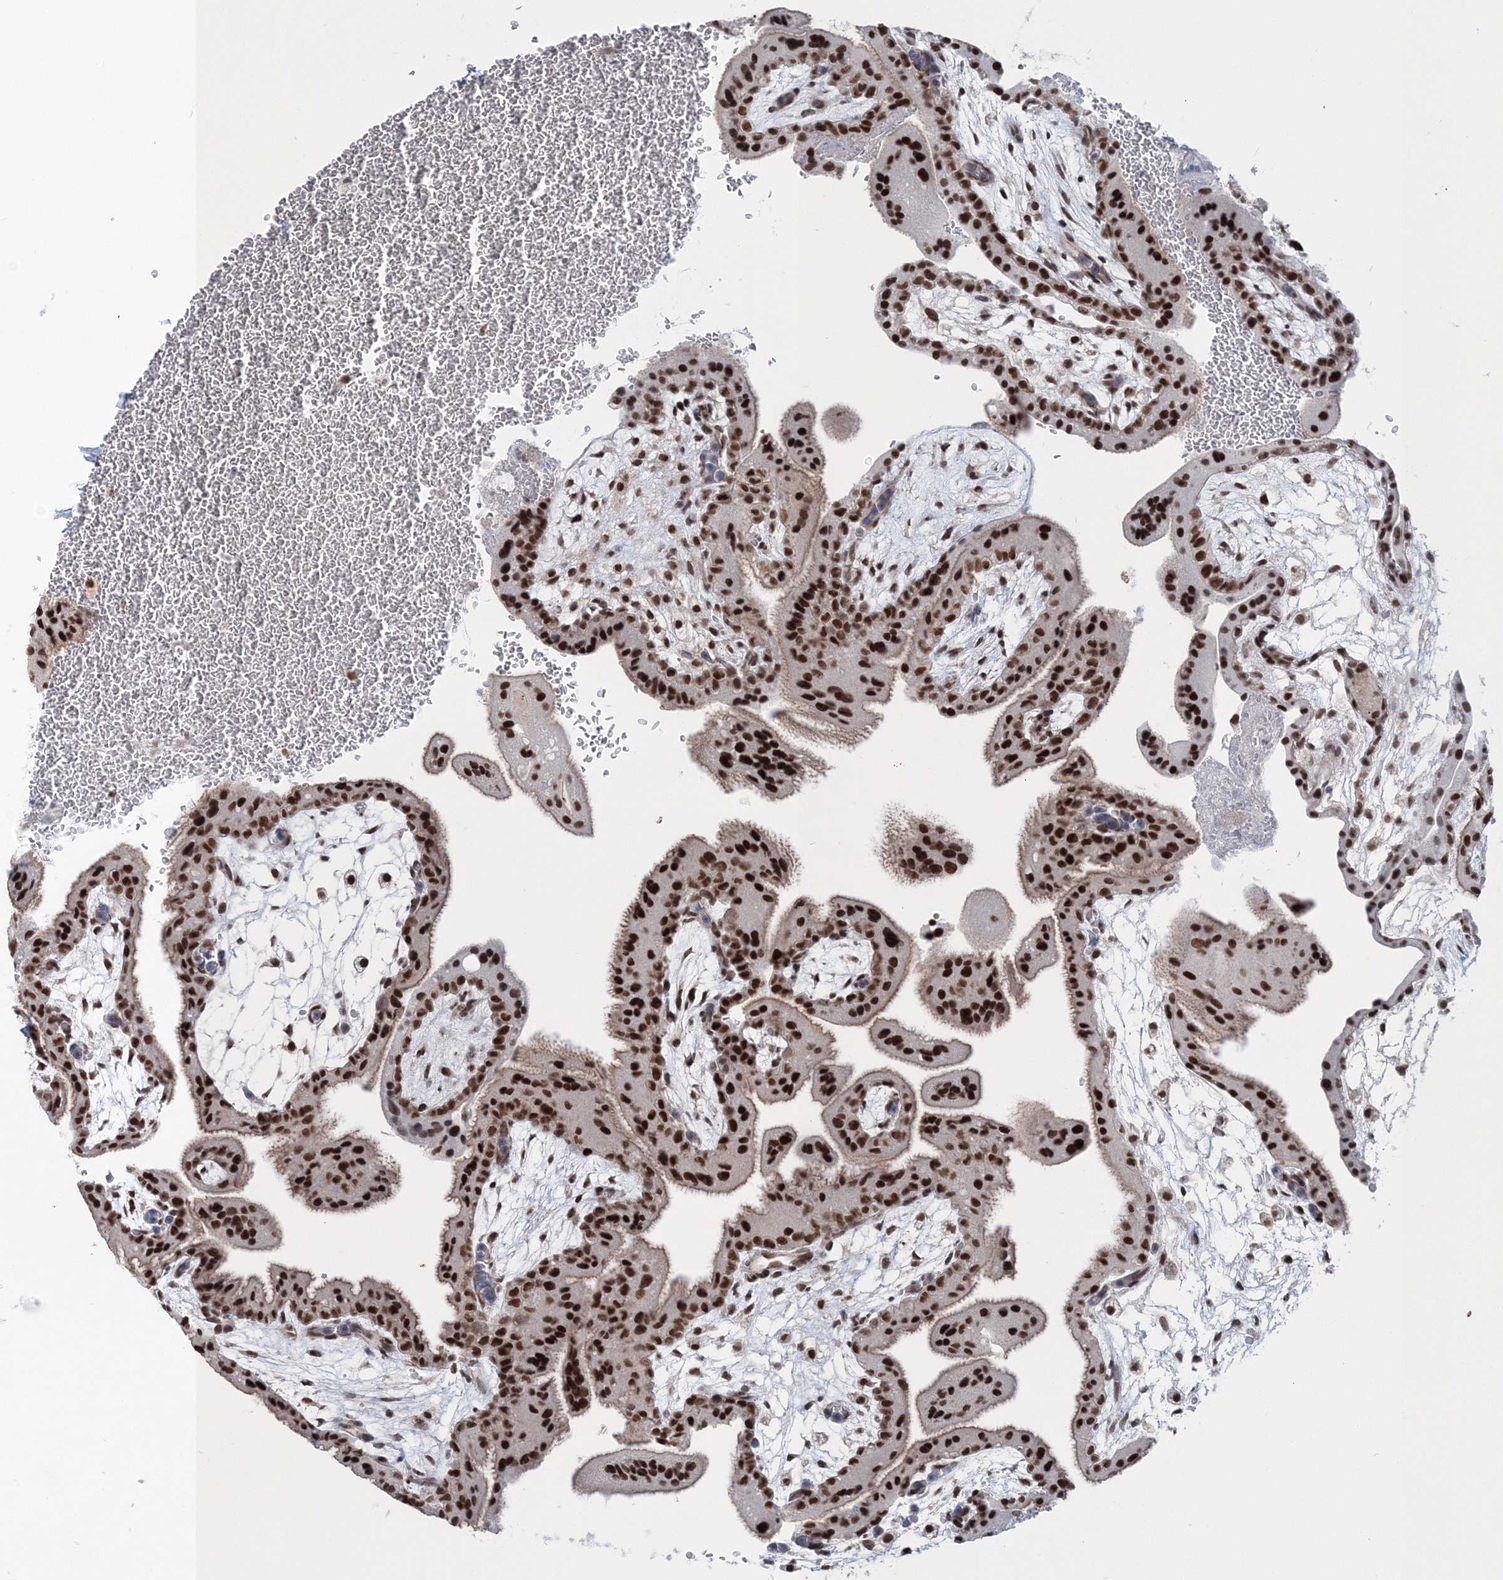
{"staining": {"intensity": "moderate", "quantity": ">75%", "location": "nuclear"}, "tissue": "placenta", "cell_type": "Decidual cells", "image_type": "normal", "snomed": [{"axis": "morphology", "description": "Normal tissue, NOS"}, {"axis": "topography", "description": "Placenta"}], "caption": "Immunohistochemical staining of normal human placenta shows >75% levels of moderate nuclear protein staining in about >75% of decidual cells. (brown staining indicates protein expression, while blue staining denotes nuclei).", "gene": "PDS5A", "patient": {"sex": "female", "age": 35}}